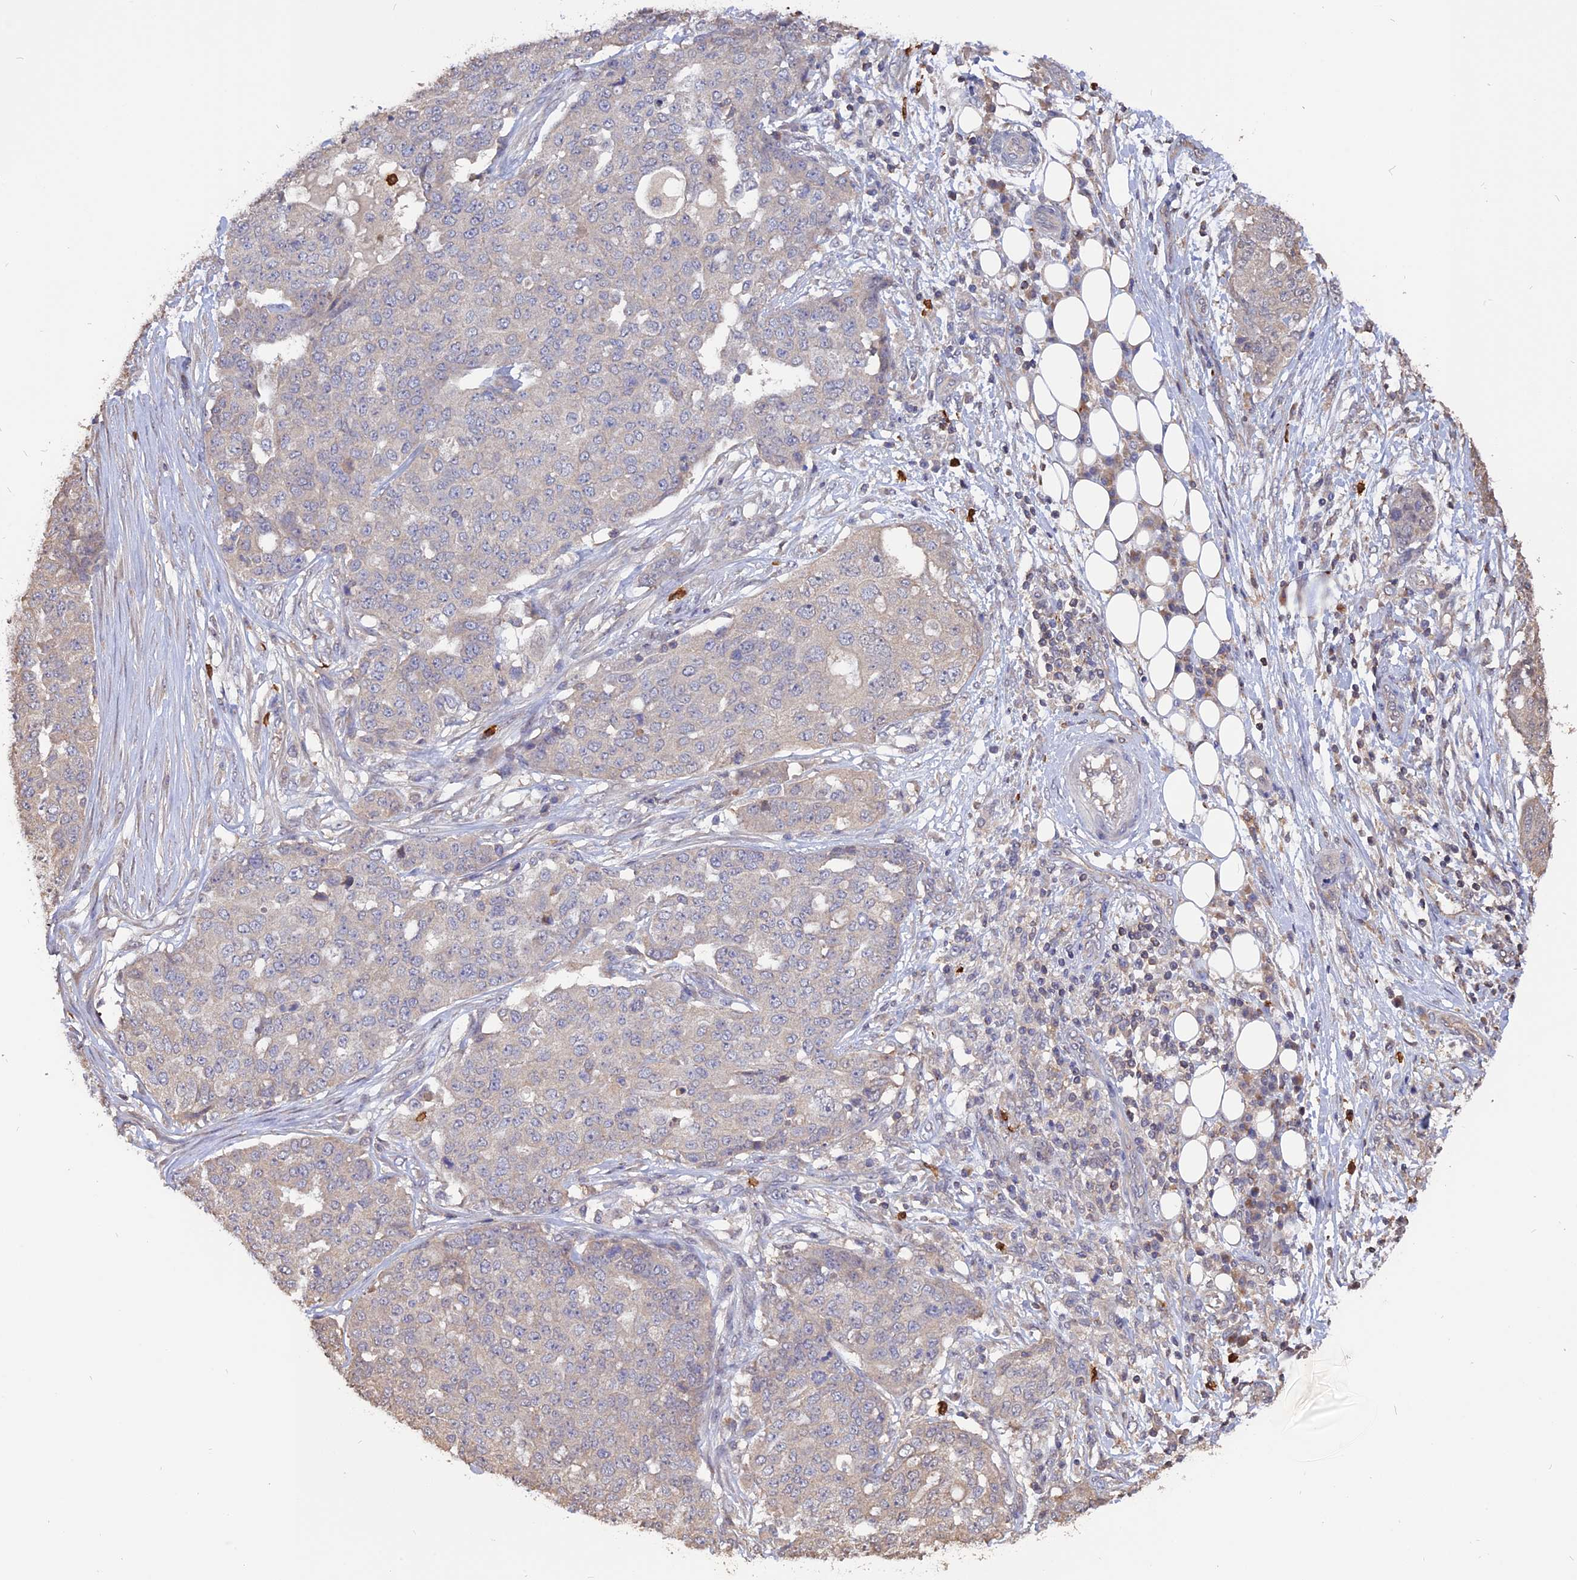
{"staining": {"intensity": "negative", "quantity": "none", "location": "none"}, "tissue": "ovarian cancer", "cell_type": "Tumor cells", "image_type": "cancer", "snomed": [{"axis": "morphology", "description": "Cystadenocarcinoma, serous, NOS"}, {"axis": "topography", "description": "Soft tissue"}, {"axis": "topography", "description": "Ovary"}], "caption": "High power microscopy photomicrograph of an IHC micrograph of ovarian cancer, revealing no significant staining in tumor cells.", "gene": "CARMIL2", "patient": {"sex": "female", "age": 57}}